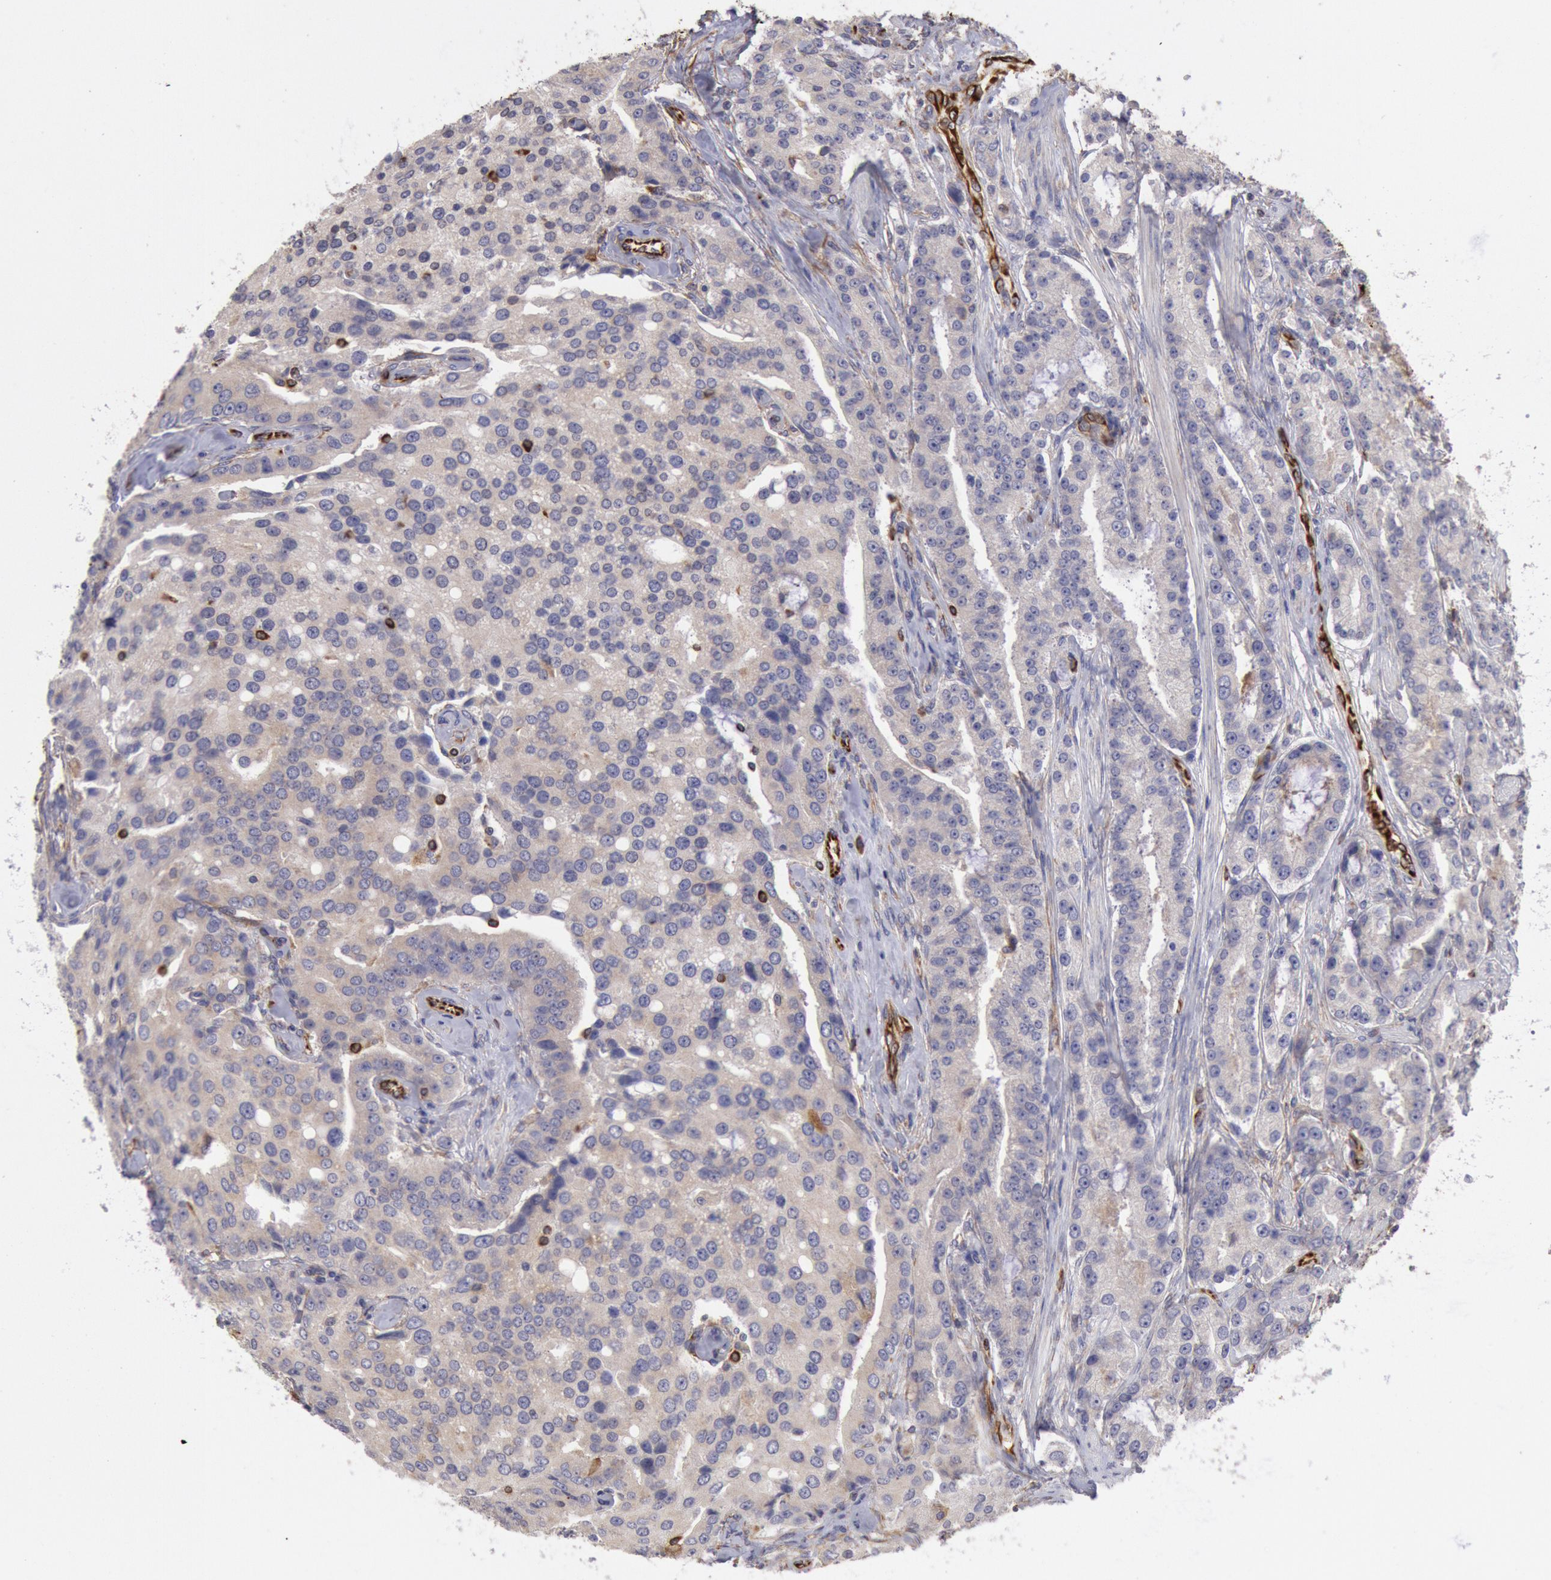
{"staining": {"intensity": "negative", "quantity": "none", "location": "none"}, "tissue": "prostate cancer", "cell_type": "Tumor cells", "image_type": "cancer", "snomed": [{"axis": "morphology", "description": "Adenocarcinoma, Medium grade"}, {"axis": "topography", "description": "Prostate"}], "caption": "A micrograph of adenocarcinoma (medium-grade) (prostate) stained for a protein reveals no brown staining in tumor cells.", "gene": "RNF139", "patient": {"sex": "male", "age": 72}}